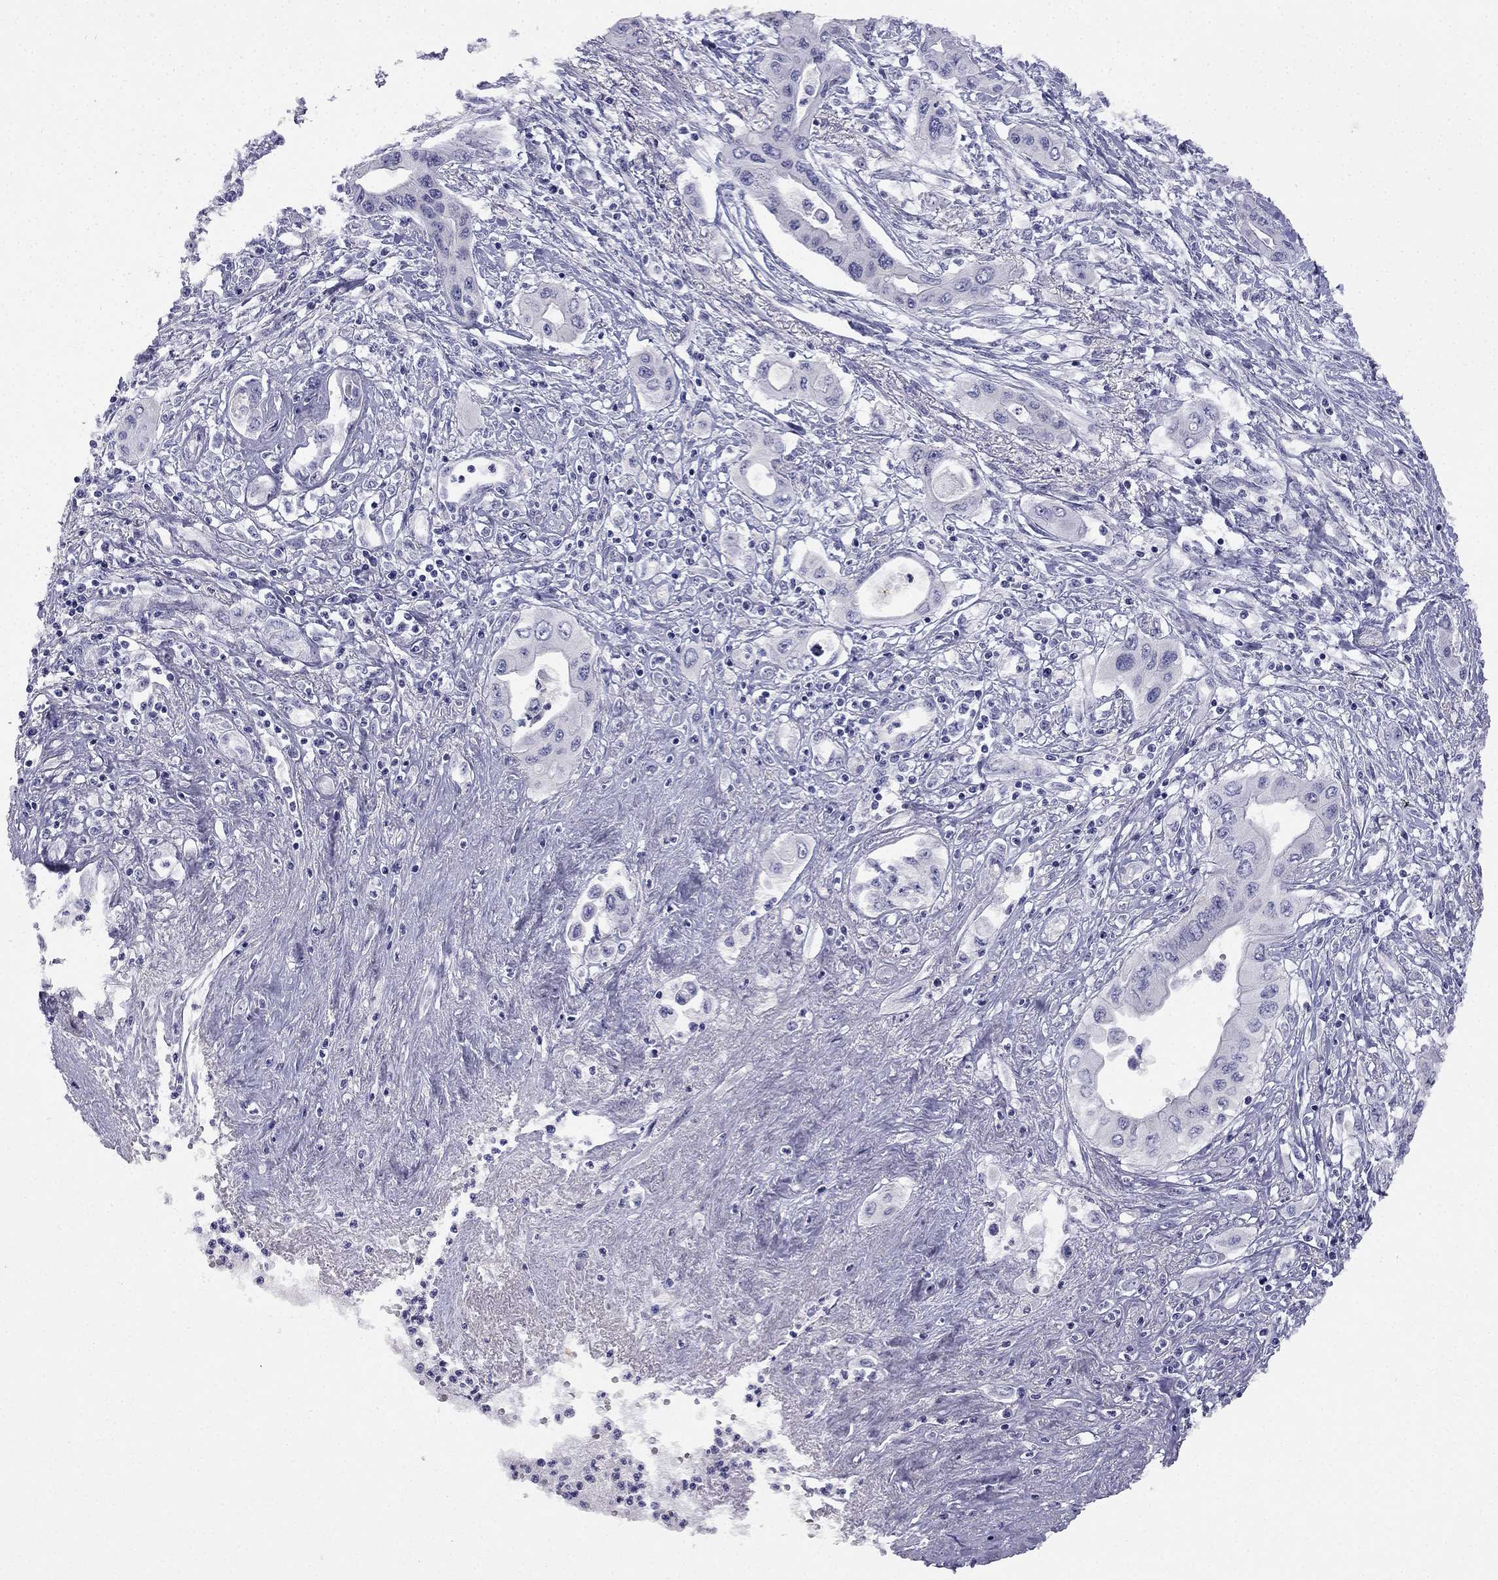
{"staining": {"intensity": "negative", "quantity": "none", "location": "none"}, "tissue": "pancreatic cancer", "cell_type": "Tumor cells", "image_type": "cancer", "snomed": [{"axis": "morphology", "description": "Adenocarcinoma, NOS"}, {"axis": "topography", "description": "Pancreas"}], "caption": "Pancreatic cancer stained for a protein using immunohistochemistry (IHC) displays no staining tumor cells.", "gene": "C16orf89", "patient": {"sex": "female", "age": 62}}